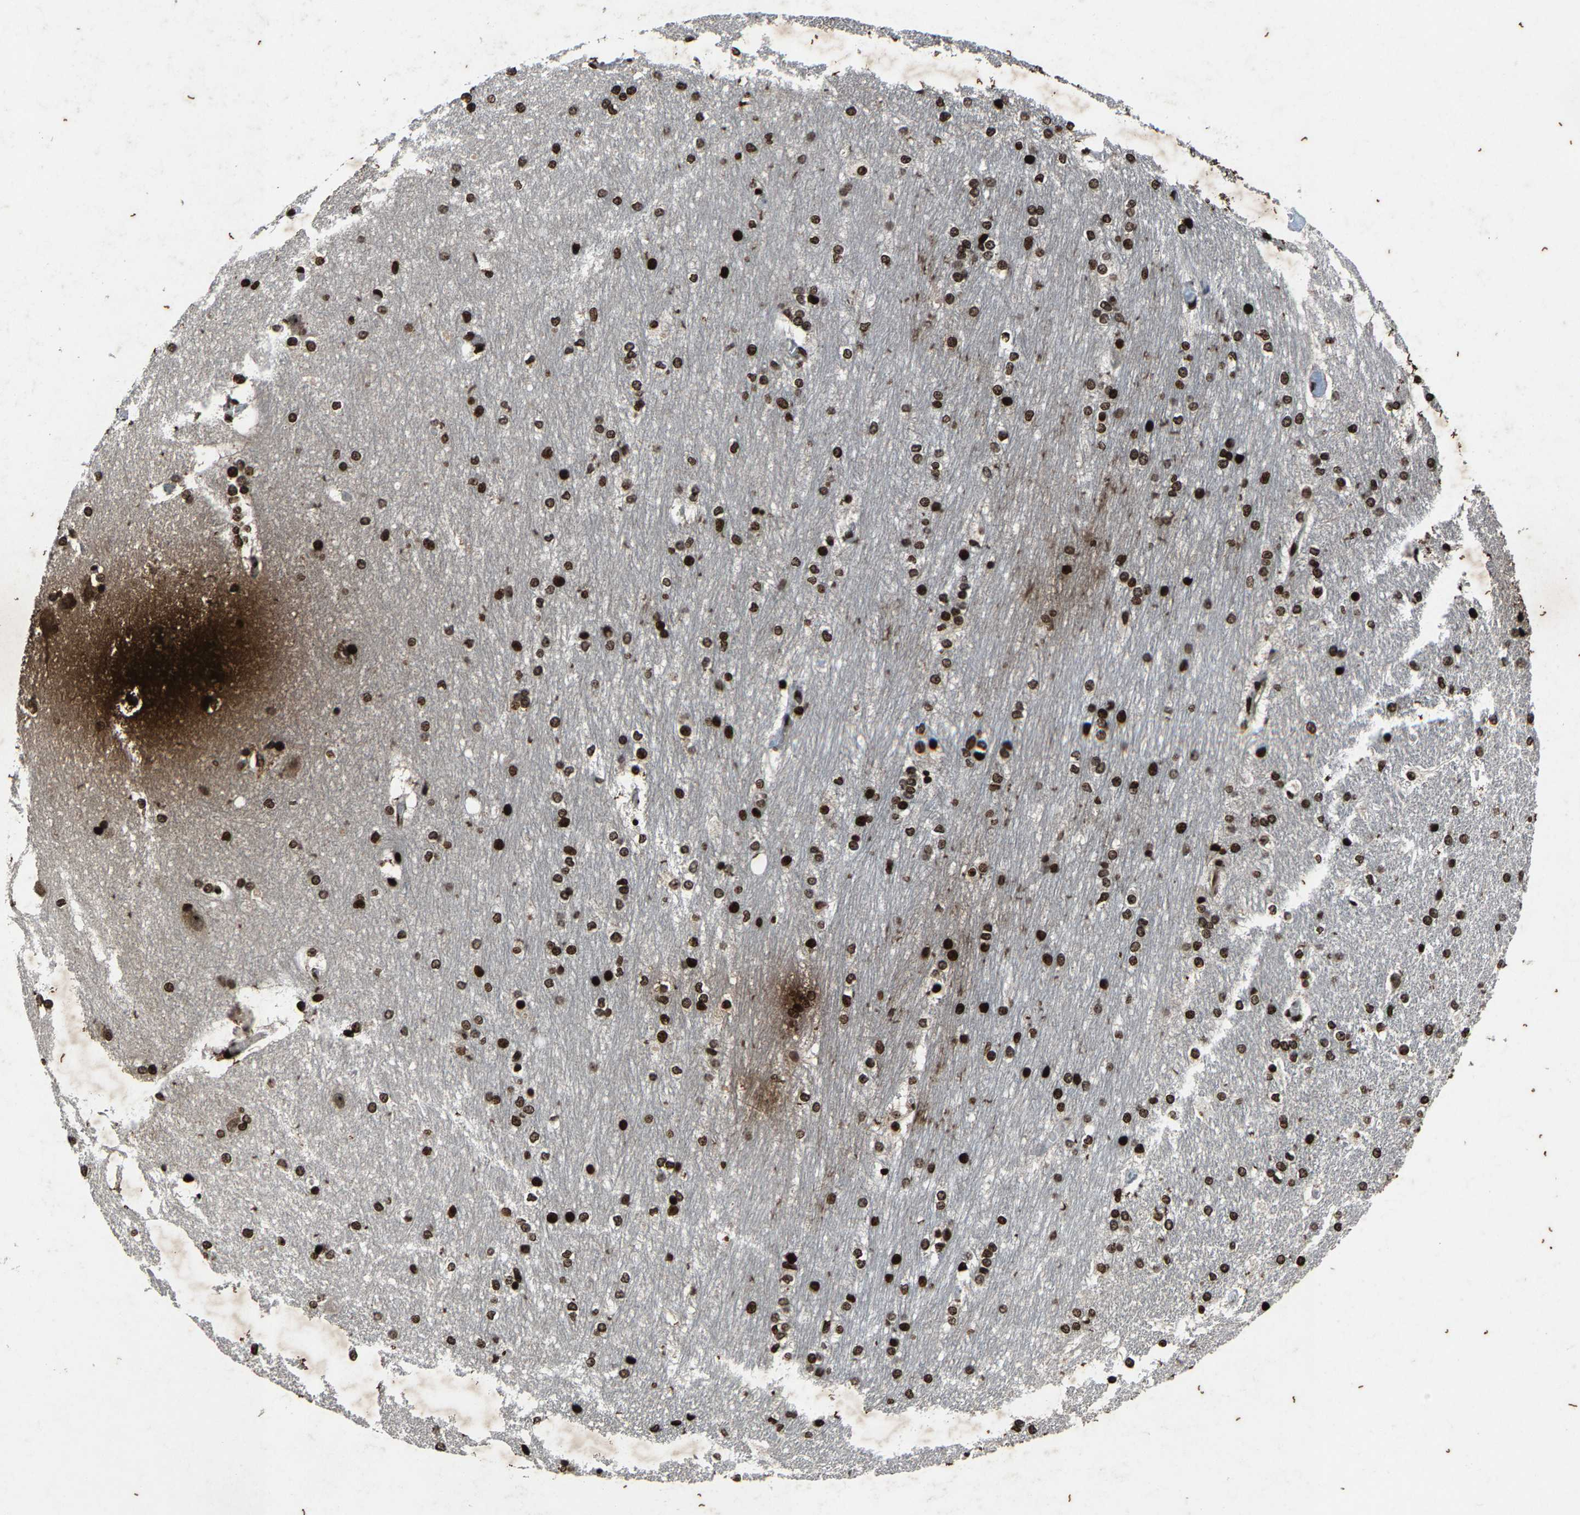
{"staining": {"intensity": "strong", "quantity": ">75%", "location": "nuclear"}, "tissue": "hippocampus", "cell_type": "Glial cells", "image_type": "normal", "snomed": [{"axis": "morphology", "description": "Normal tissue, NOS"}, {"axis": "topography", "description": "Hippocampus"}], "caption": "Immunohistochemistry (IHC) image of benign human hippocampus stained for a protein (brown), which displays high levels of strong nuclear expression in approximately >75% of glial cells.", "gene": "H4C1", "patient": {"sex": "female", "age": 19}}